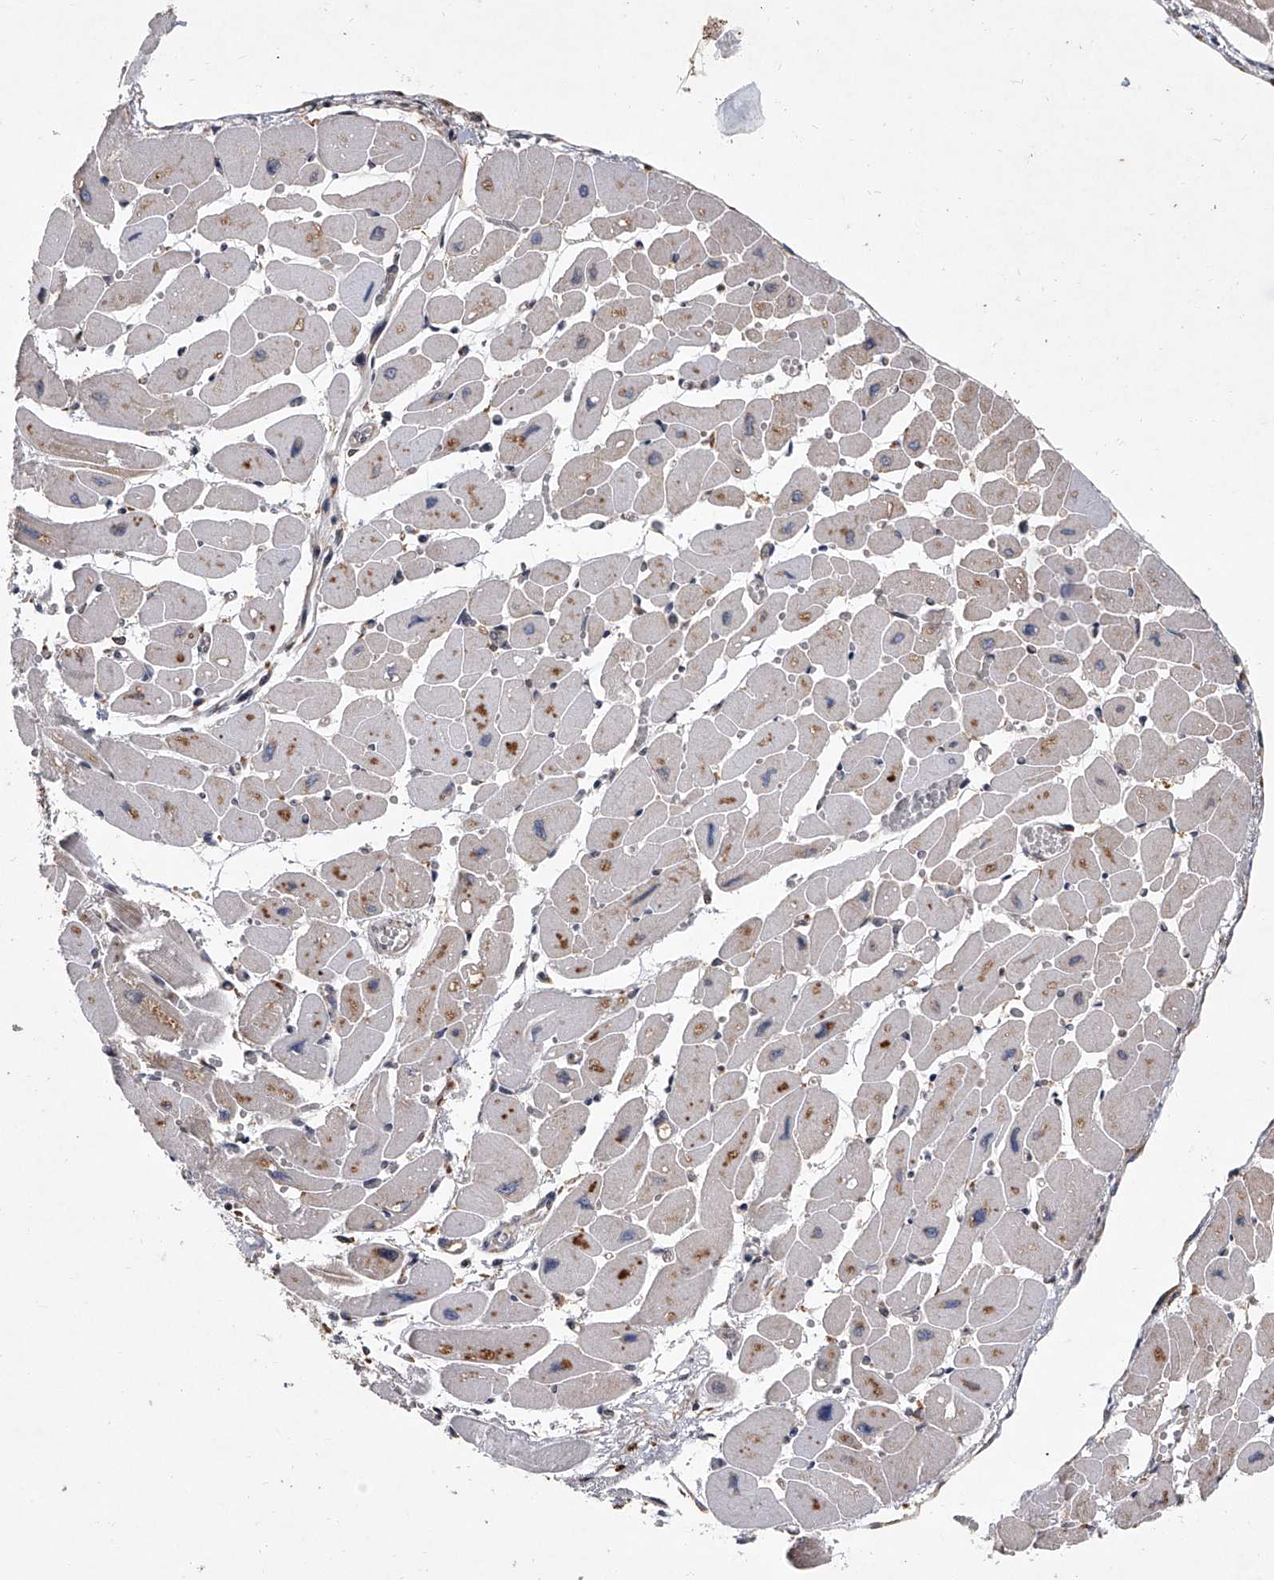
{"staining": {"intensity": "moderate", "quantity": "<25%", "location": "cytoplasmic/membranous"}, "tissue": "heart muscle", "cell_type": "Cardiomyocytes", "image_type": "normal", "snomed": [{"axis": "morphology", "description": "Normal tissue, NOS"}, {"axis": "topography", "description": "Heart"}], "caption": "Immunohistochemical staining of normal human heart muscle demonstrates <25% levels of moderate cytoplasmic/membranous protein positivity in about <25% of cardiomyocytes.", "gene": "EIF2S2", "patient": {"sex": "female", "age": 54}}